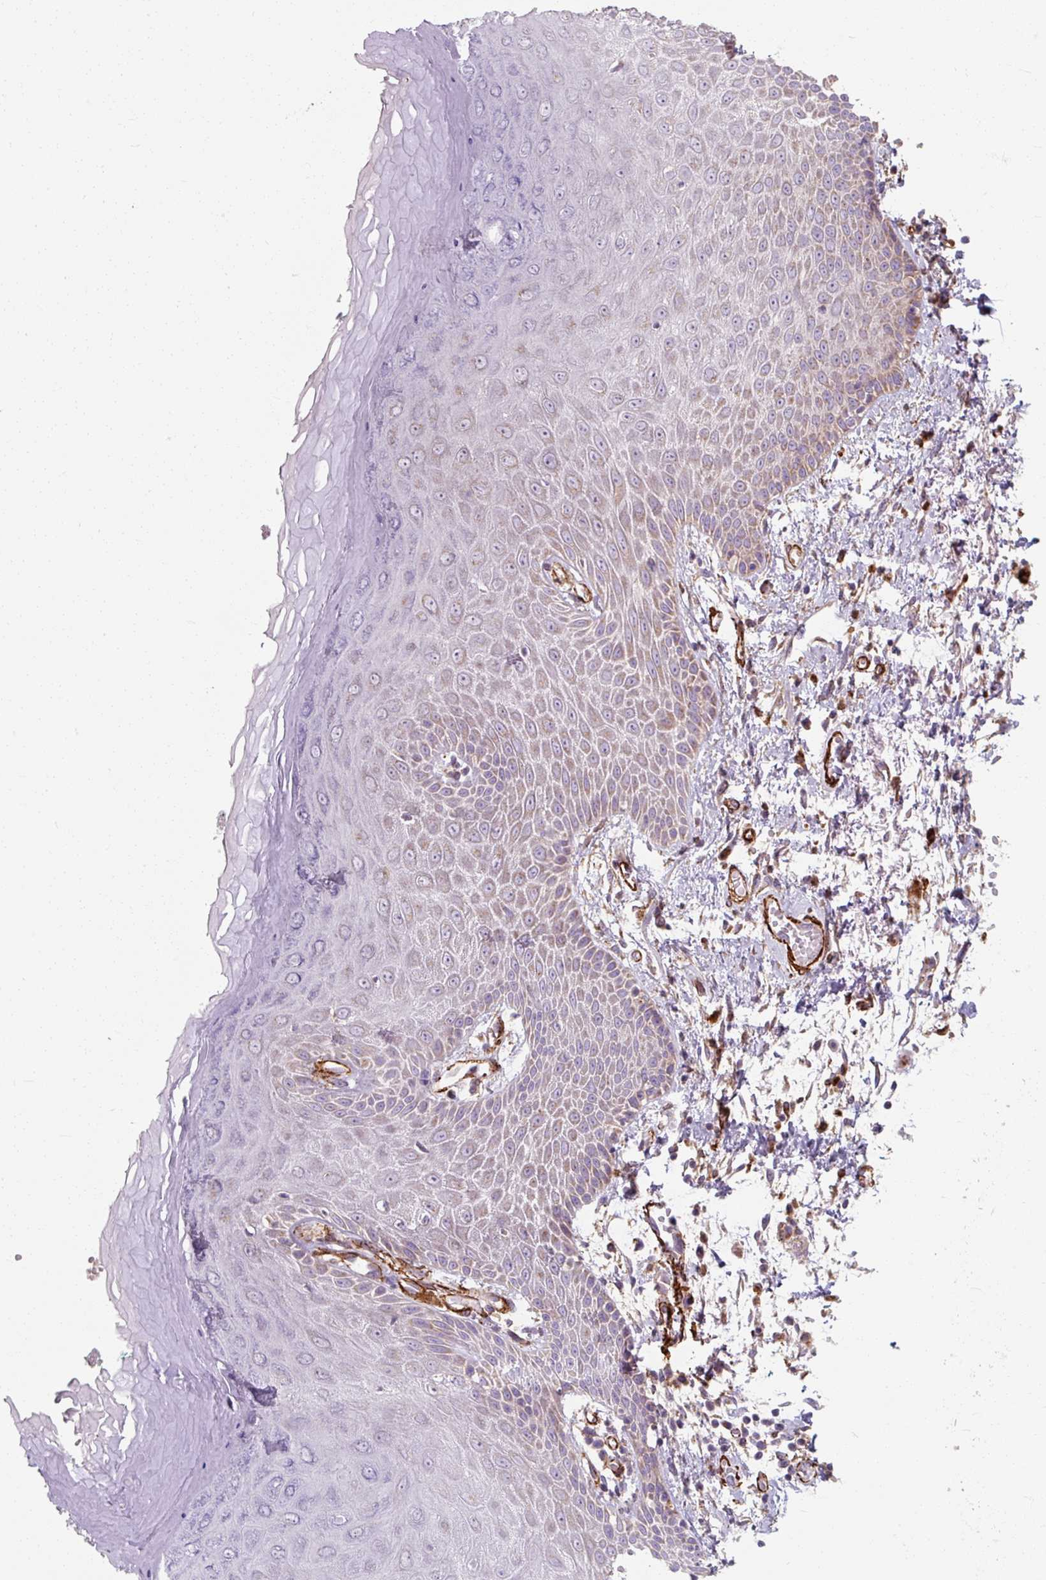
{"staining": {"intensity": "moderate", "quantity": "25%-75%", "location": "cytoplasmic/membranous"}, "tissue": "skin", "cell_type": "Epidermal cells", "image_type": "normal", "snomed": [{"axis": "morphology", "description": "Normal tissue, NOS"}, {"axis": "topography", "description": "Anal"}, {"axis": "topography", "description": "Peripheral nerve tissue"}], "caption": "Skin stained with DAB (3,3'-diaminobenzidine) immunohistochemistry reveals medium levels of moderate cytoplasmic/membranous staining in about 25%-75% of epidermal cells.", "gene": "MRPS5", "patient": {"sex": "male", "age": 78}}